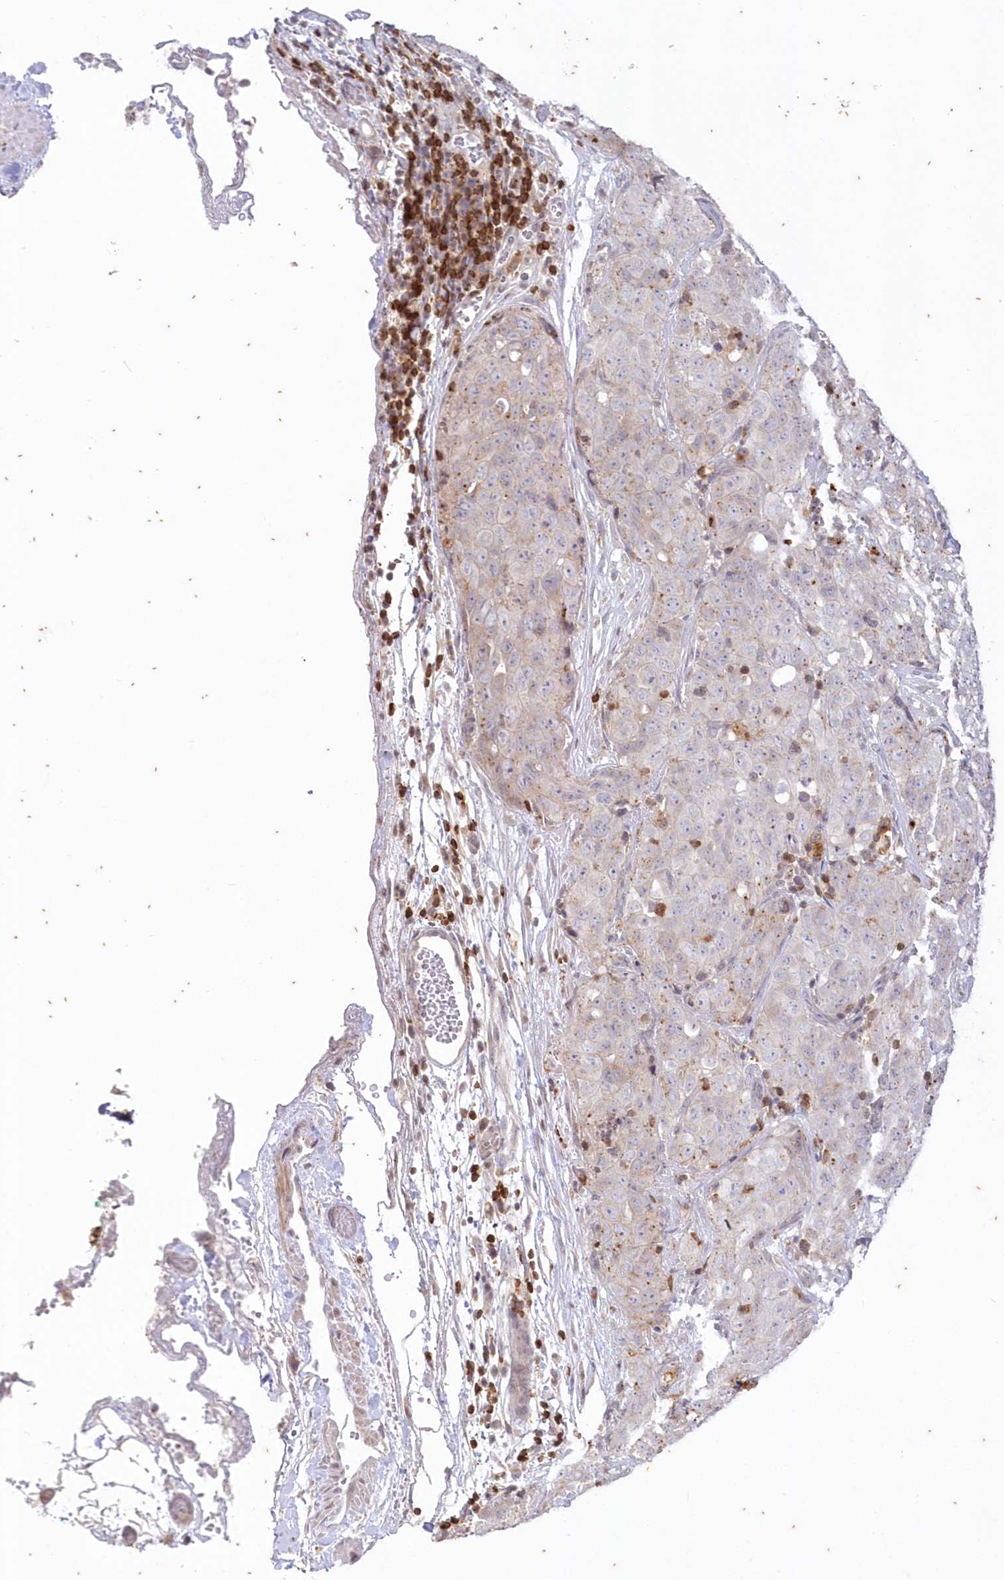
{"staining": {"intensity": "moderate", "quantity": "<25%", "location": "cytoplasmic/membranous"}, "tissue": "stomach cancer", "cell_type": "Tumor cells", "image_type": "cancer", "snomed": [{"axis": "morphology", "description": "Normal tissue, NOS"}, {"axis": "morphology", "description": "Adenocarcinoma, NOS"}, {"axis": "topography", "description": "Lymph node"}, {"axis": "topography", "description": "Stomach"}], "caption": "DAB immunohistochemical staining of stomach adenocarcinoma demonstrates moderate cytoplasmic/membranous protein positivity in about <25% of tumor cells.", "gene": "MTMR3", "patient": {"sex": "male", "age": 48}}